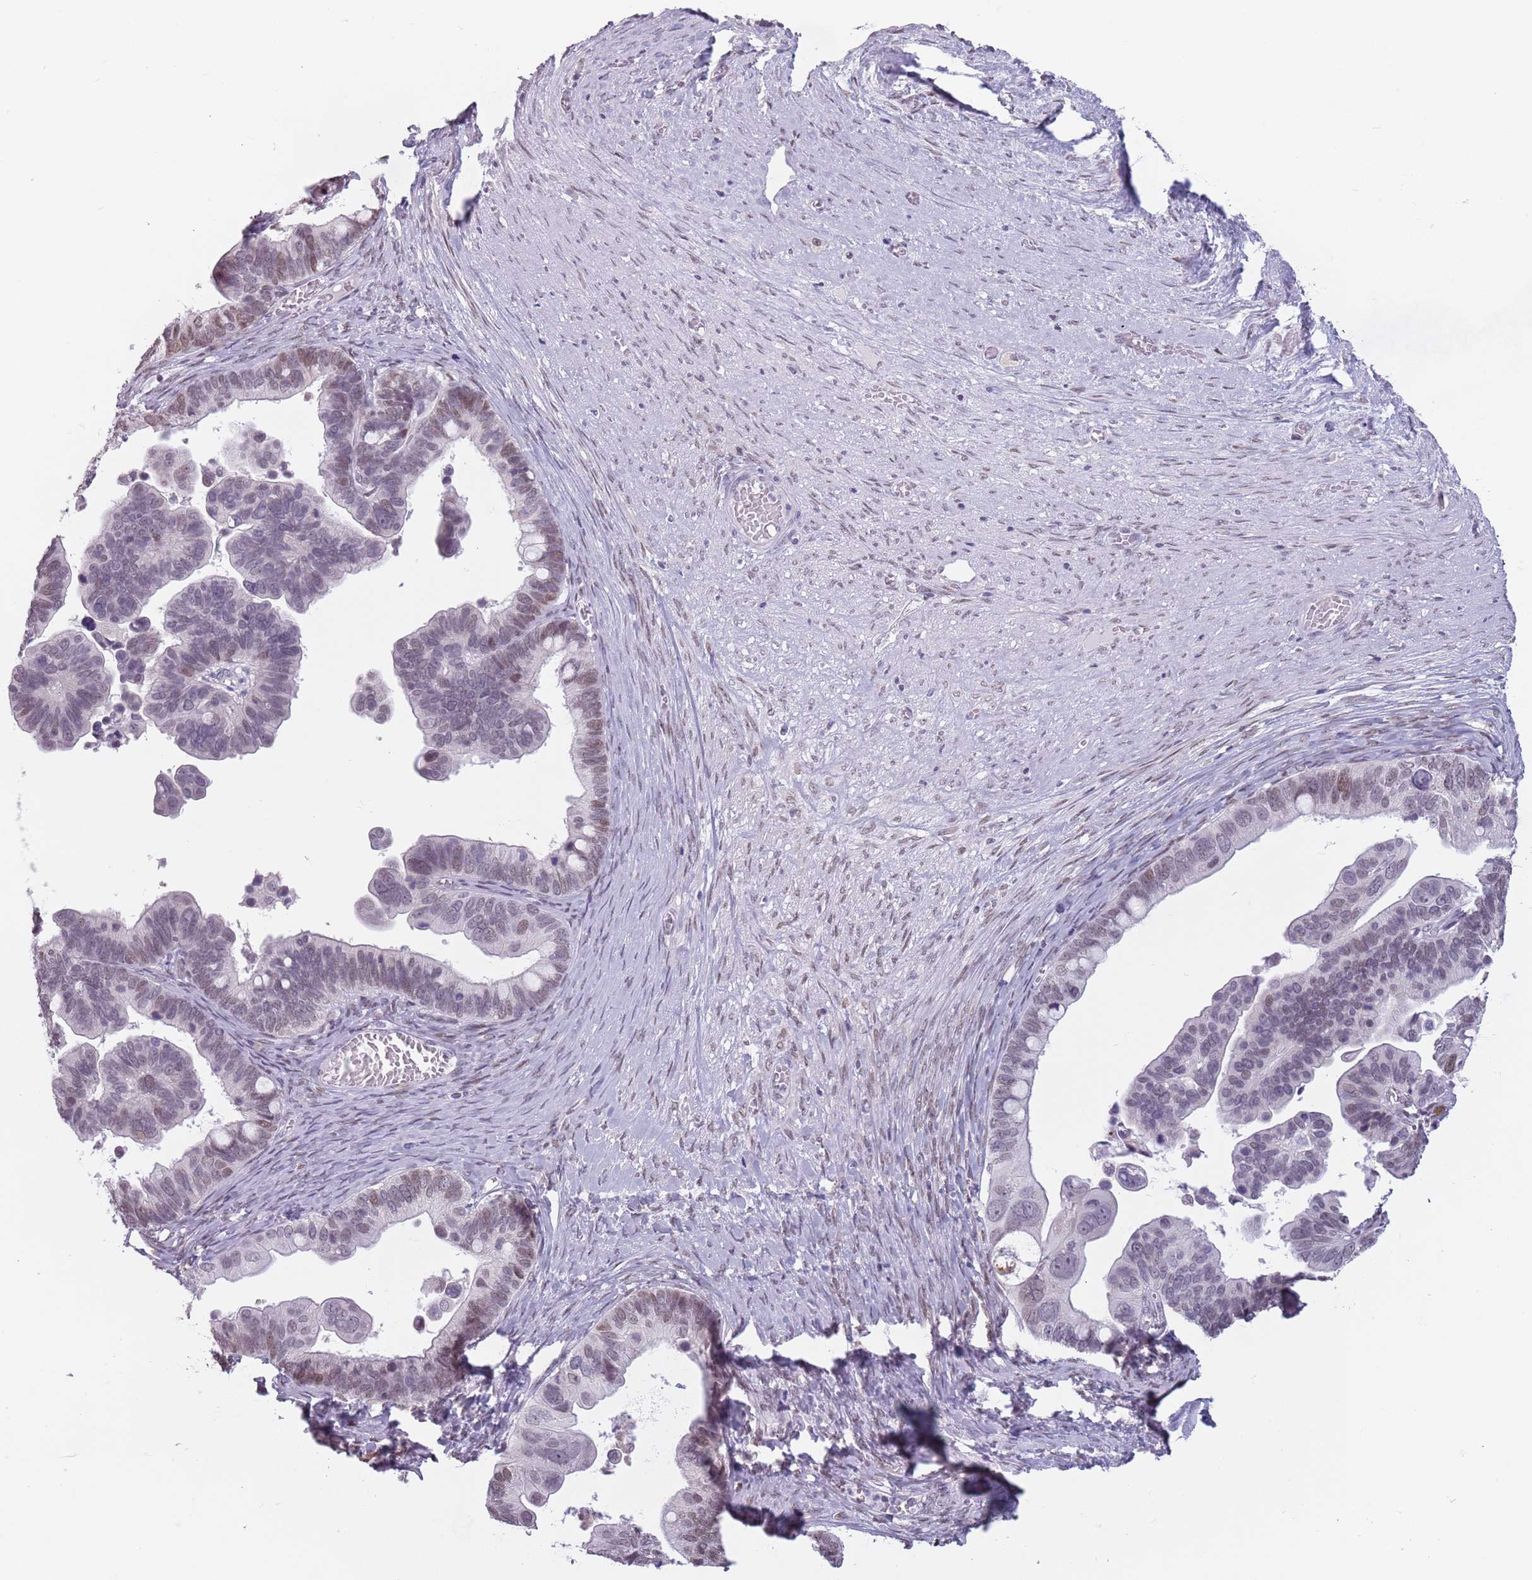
{"staining": {"intensity": "weak", "quantity": "25%-75%", "location": "nuclear"}, "tissue": "ovarian cancer", "cell_type": "Tumor cells", "image_type": "cancer", "snomed": [{"axis": "morphology", "description": "Cystadenocarcinoma, serous, NOS"}, {"axis": "topography", "description": "Ovary"}], "caption": "This photomicrograph displays IHC staining of human ovarian cancer (serous cystadenocarcinoma), with low weak nuclear staining in approximately 25%-75% of tumor cells.", "gene": "PTCHD1", "patient": {"sex": "female", "age": 56}}